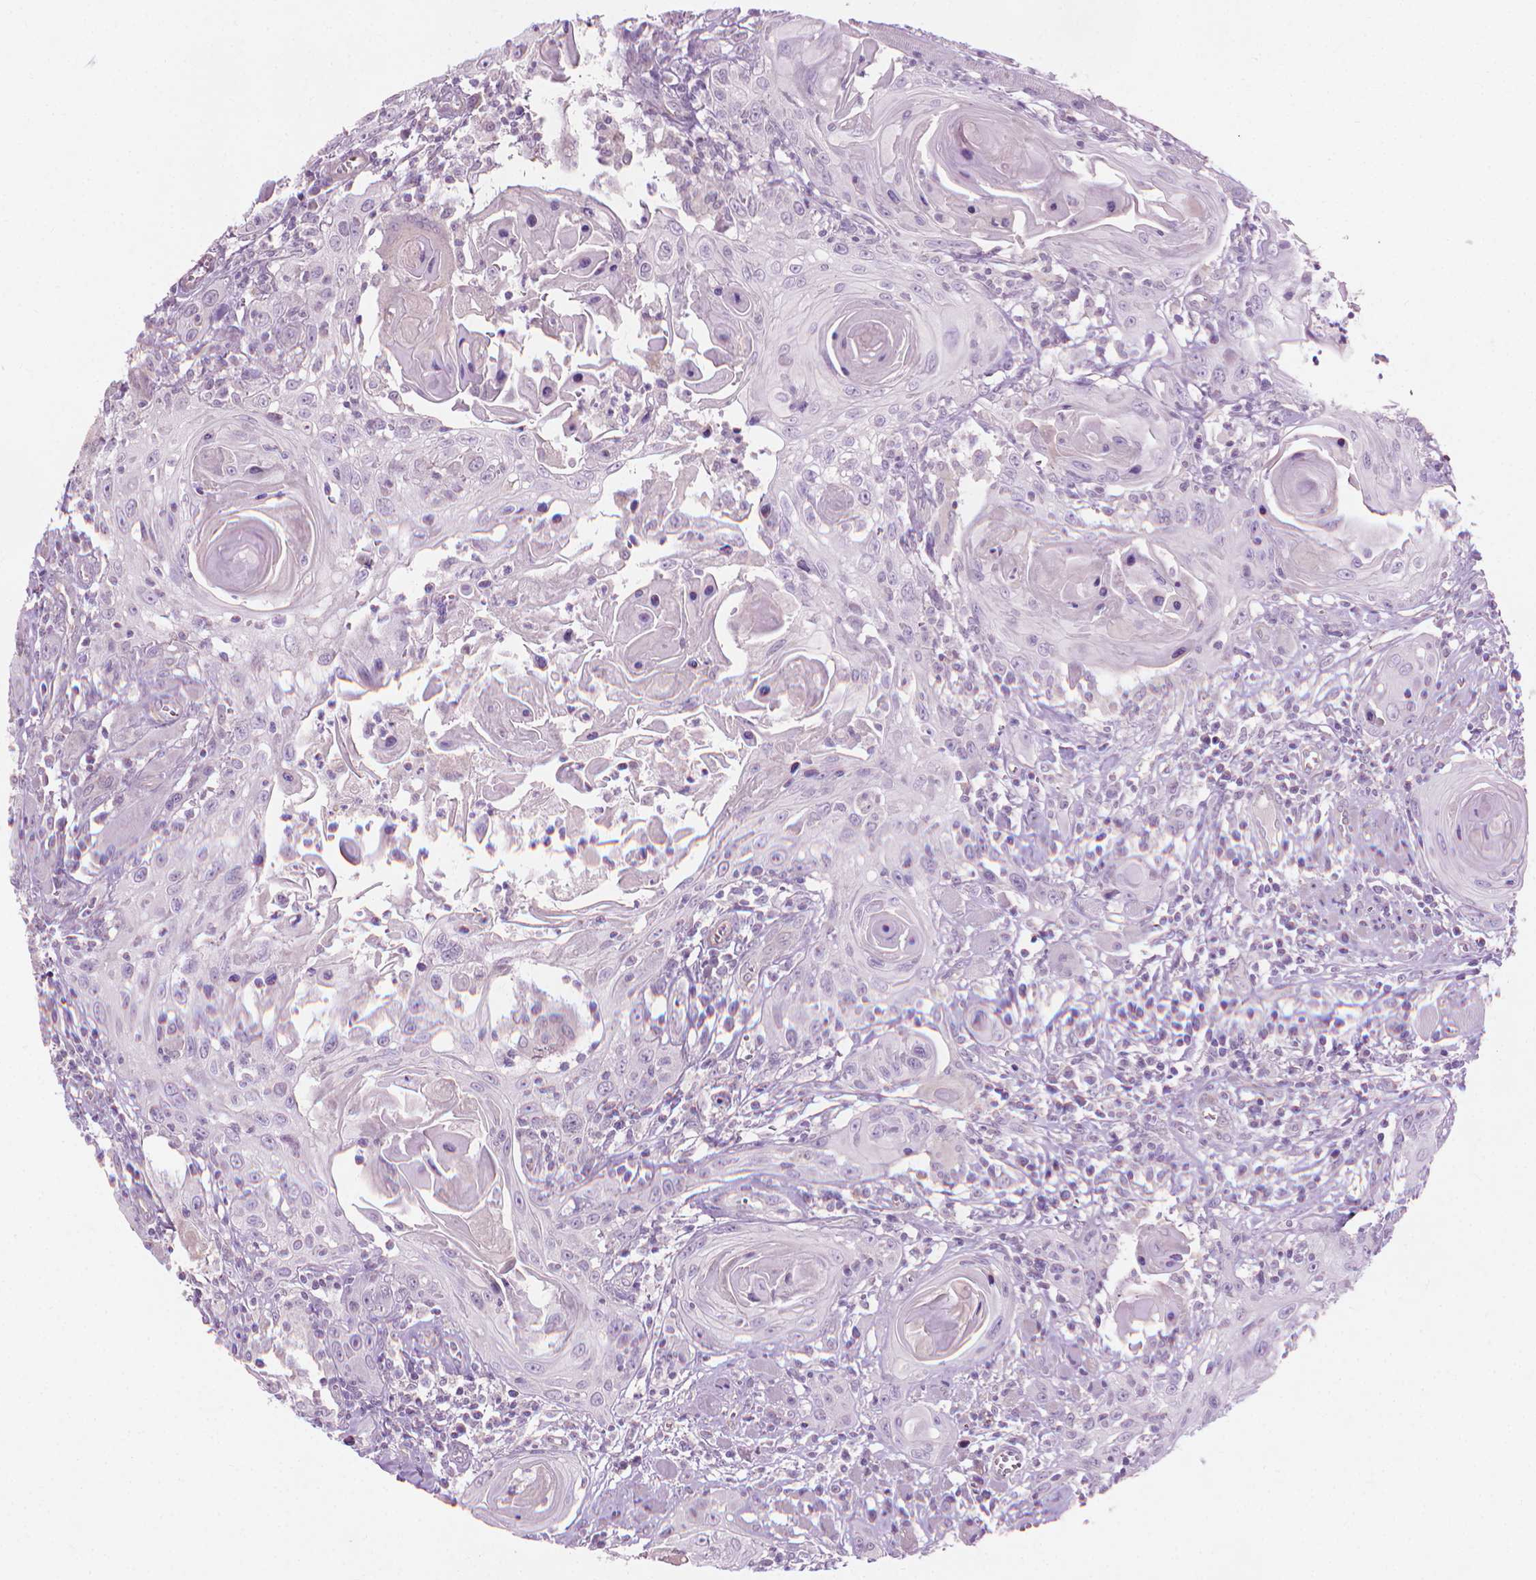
{"staining": {"intensity": "negative", "quantity": "none", "location": "none"}, "tissue": "head and neck cancer", "cell_type": "Tumor cells", "image_type": "cancer", "snomed": [{"axis": "morphology", "description": "Squamous cell carcinoma, NOS"}, {"axis": "topography", "description": "Head-Neck"}], "caption": "Immunohistochemistry (IHC) micrograph of human head and neck squamous cell carcinoma stained for a protein (brown), which demonstrates no expression in tumor cells.", "gene": "KRT73", "patient": {"sex": "female", "age": 80}}